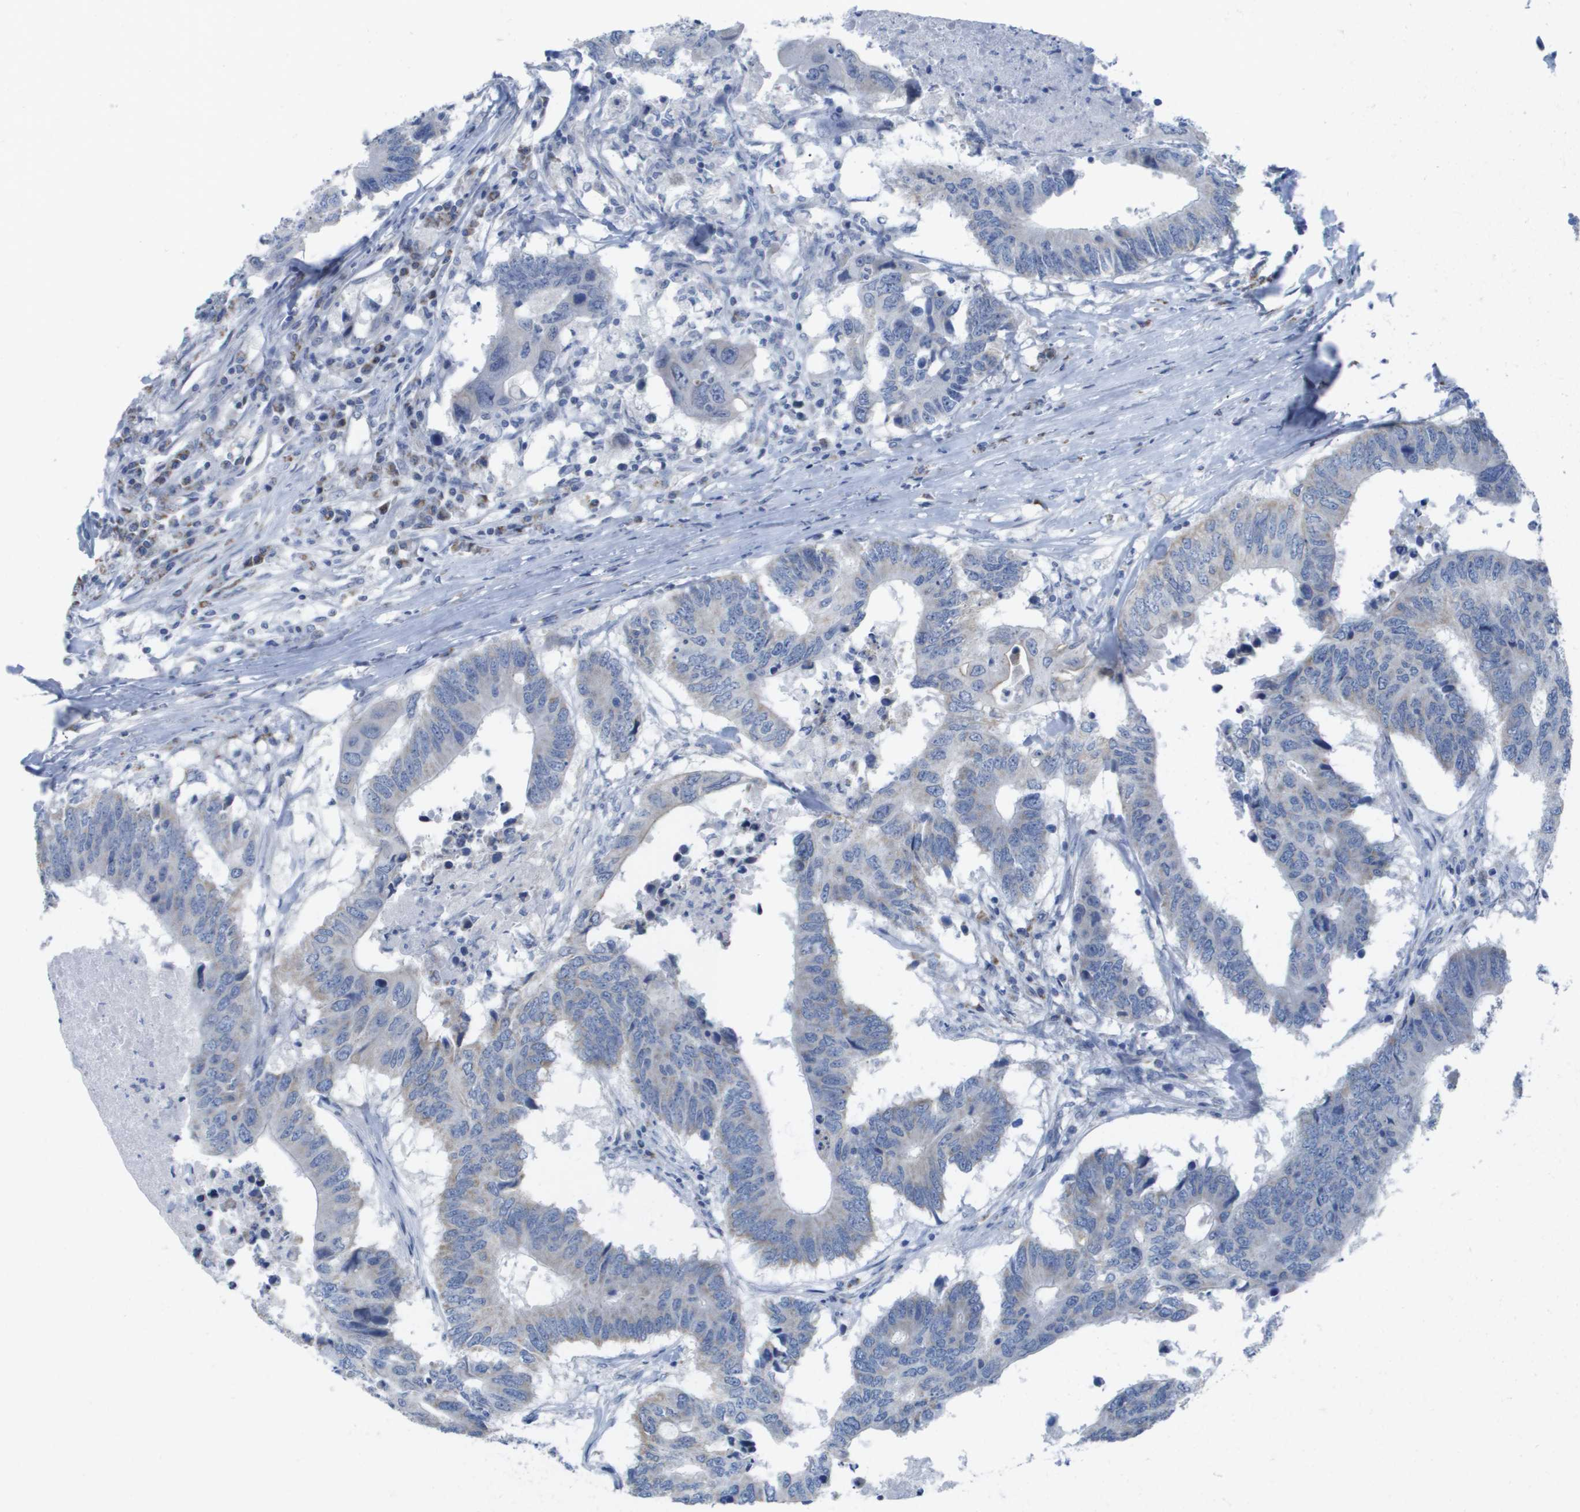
{"staining": {"intensity": "weak", "quantity": "<25%", "location": "cytoplasmic/membranous"}, "tissue": "colorectal cancer", "cell_type": "Tumor cells", "image_type": "cancer", "snomed": [{"axis": "morphology", "description": "Adenocarcinoma, NOS"}, {"axis": "topography", "description": "Colon"}], "caption": "High magnification brightfield microscopy of colorectal cancer stained with DAB (3,3'-diaminobenzidine) (brown) and counterstained with hematoxylin (blue): tumor cells show no significant positivity.", "gene": "TMEM223", "patient": {"sex": "male", "age": 71}}